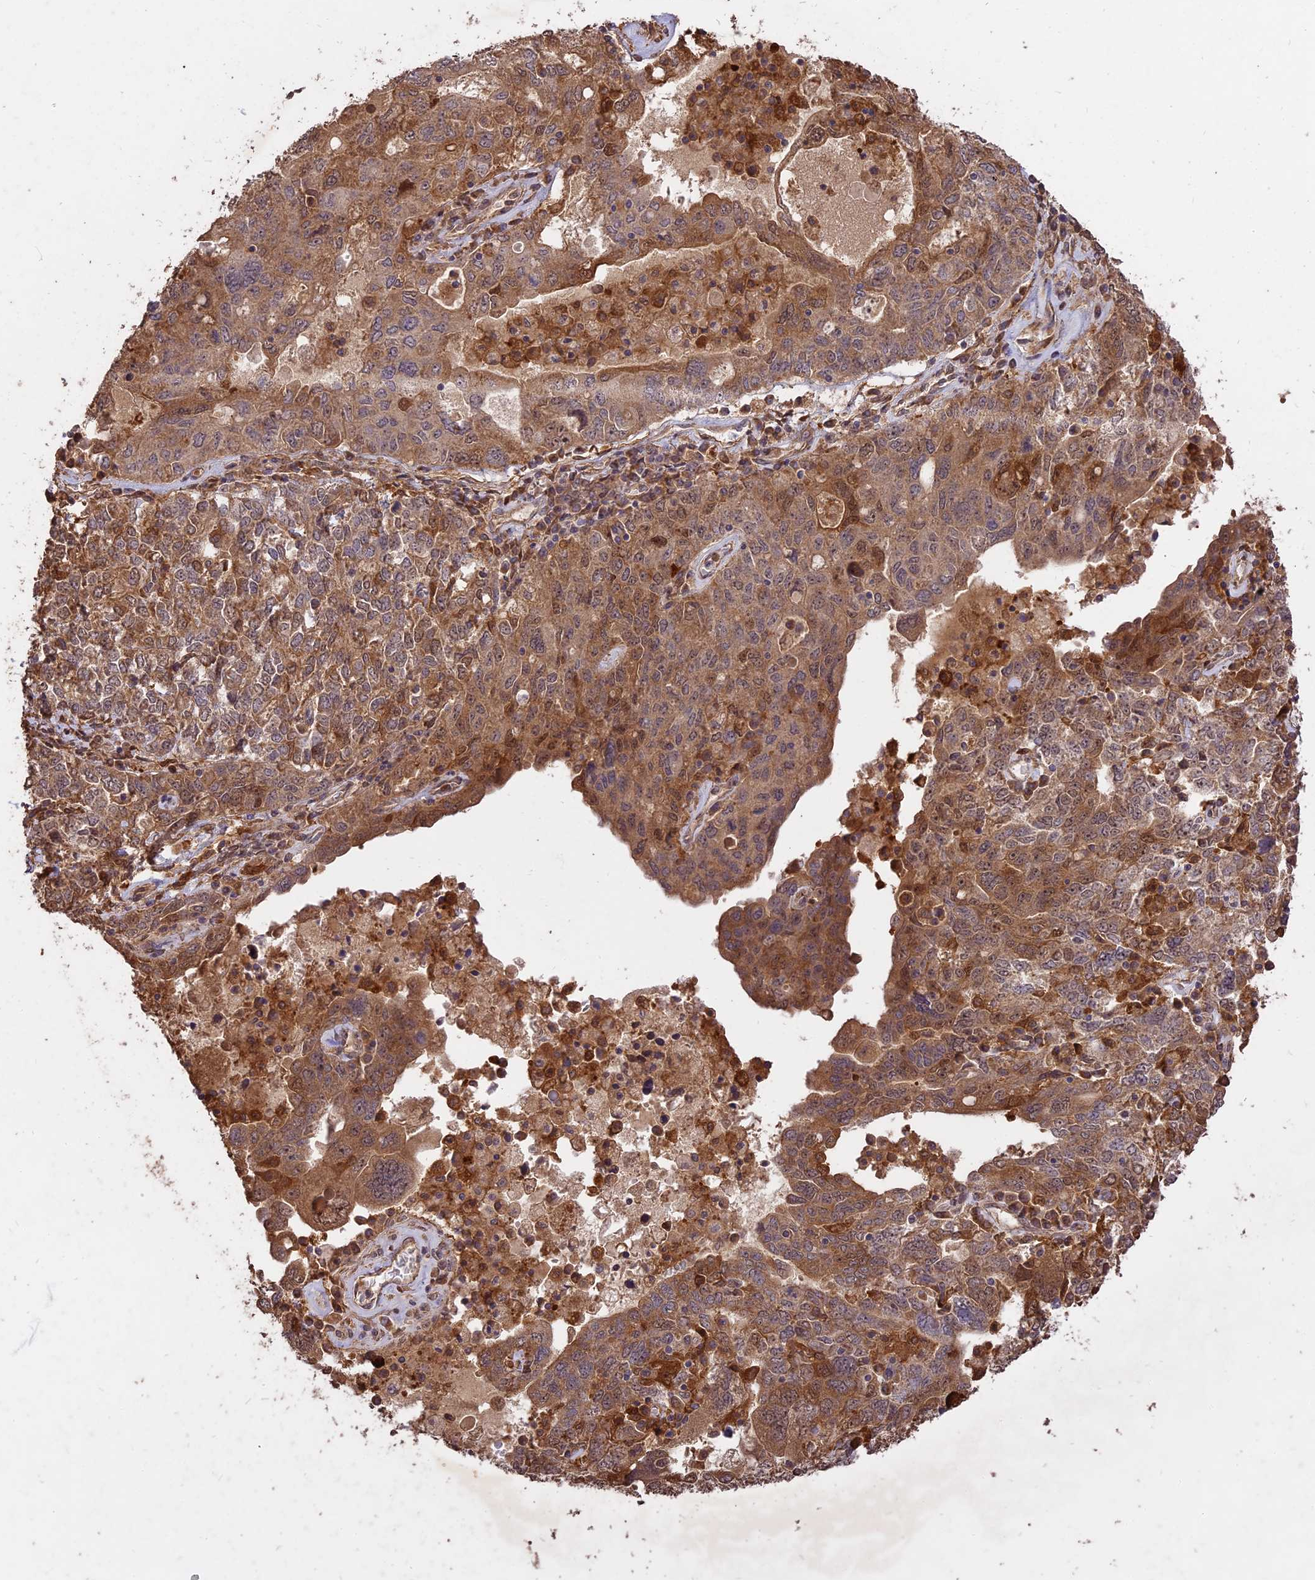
{"staining": {"intensity": "moderate", "quantity": "25%-75%", "location": "cytoplasmic/membranous"}, "tissue": "ovarian cancer", "cell_type": "Tumor cells", "image_type": "cancer", "snomed": [{"axis": "morphology", "description": "Carcinoma, endometroid"}, {"axis": "topography", "description": "Ovary"}], "caption": "About 25%-75% of tumor cells in ovarian cancer (endometroid carcinoma) show moderate cytoplasmic/membranous protein staining as visualized by brown immunohistochemical staining.", "gene": "SAC3D1", "patient": {"sex": "female", "age": 62}}